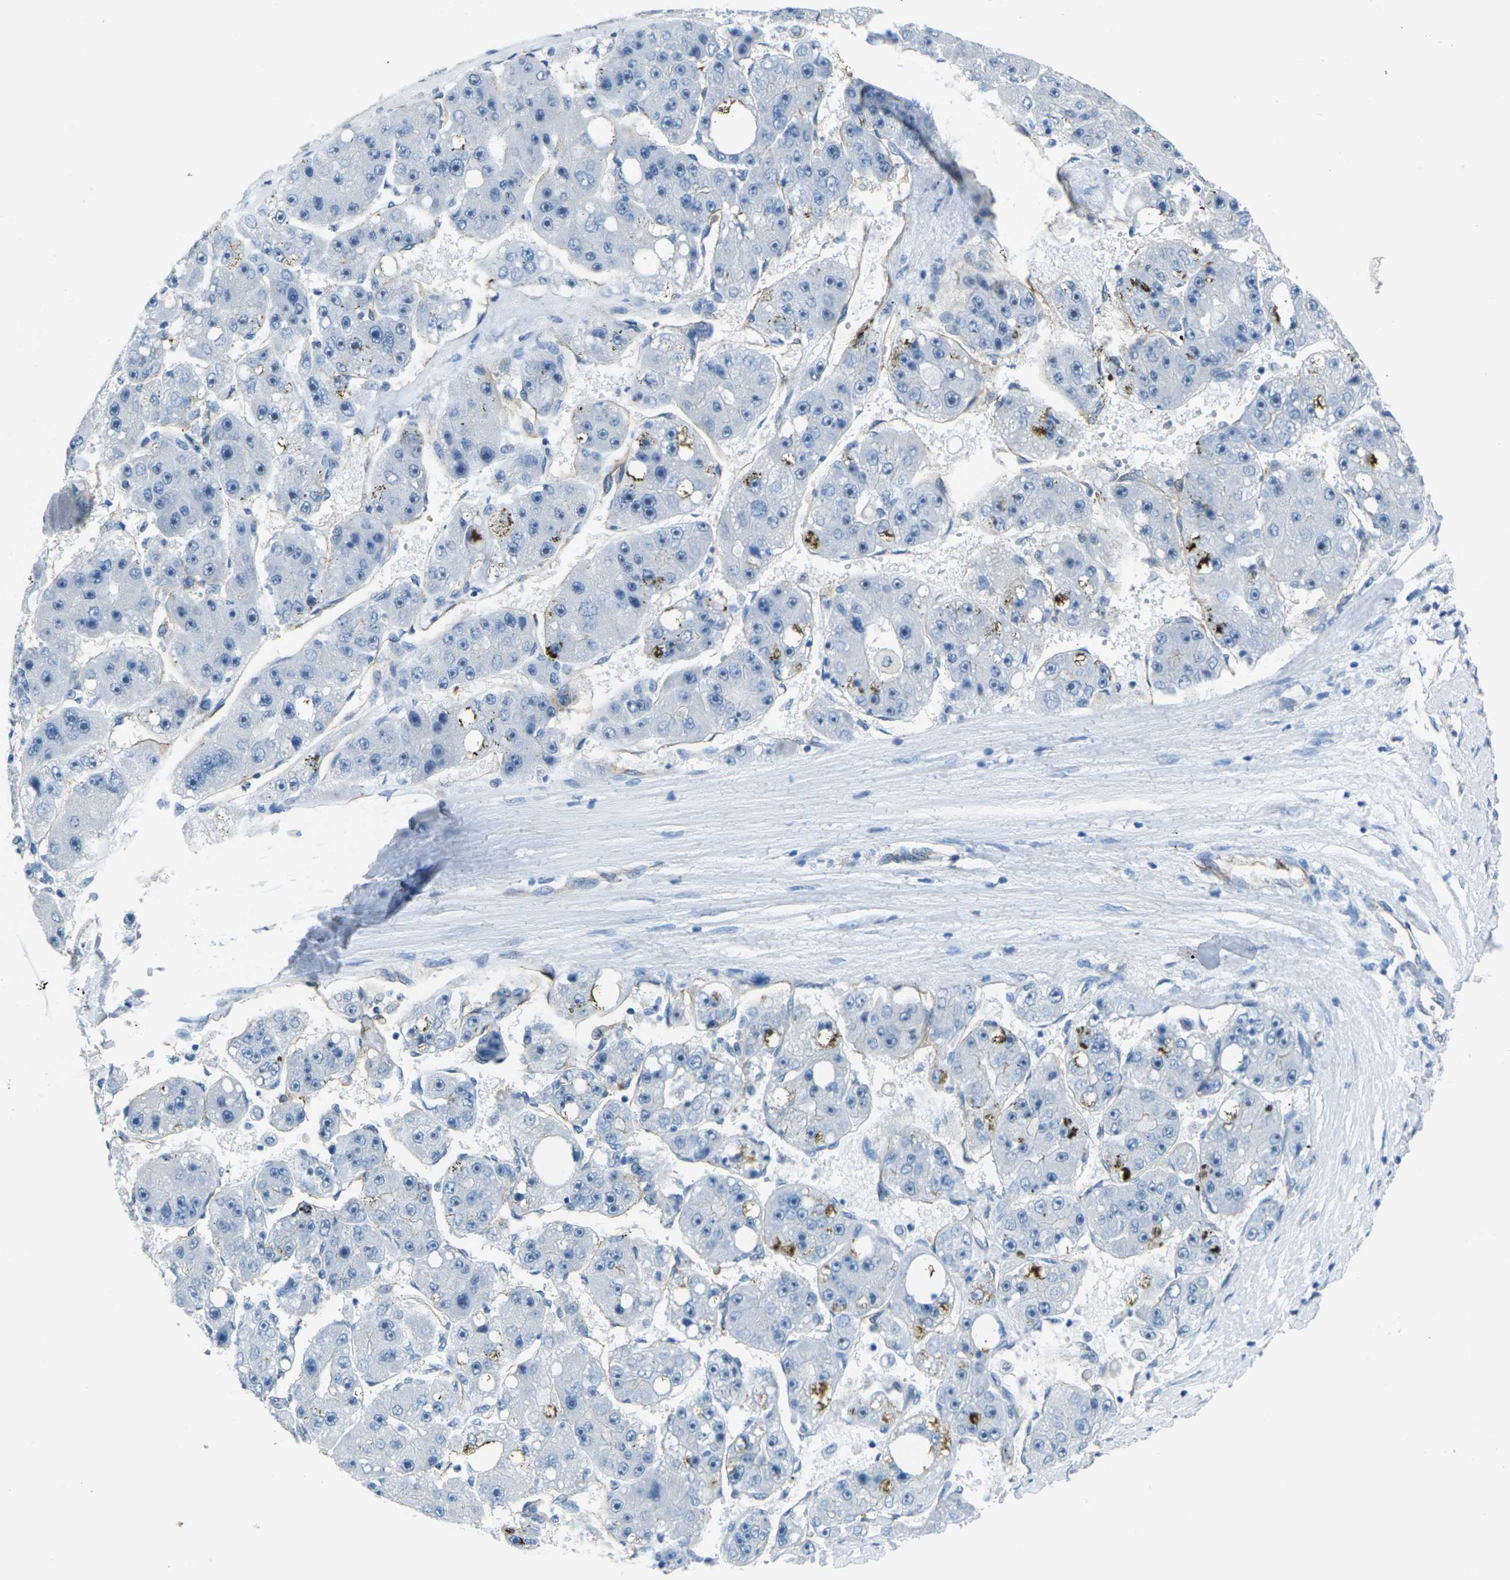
{"staining": {"intensity": "negative", "quantity": "none", "location": "none"}, "tissue": "liver cancer", "cell_type": "Tumor cells", "image_type": "cancer", "snomed": [{"axis": "morphology", "description": "Carcinoma, Hepatocellular, NOS"}, {"axis": "topography", "description": "Liver"}], "caption": "The image shows no significant staining in tumor cells of hepatocellular carcinoma (liver).", "gene": "HSPA12B", "patient": {"sex": "female", "age": 61}}